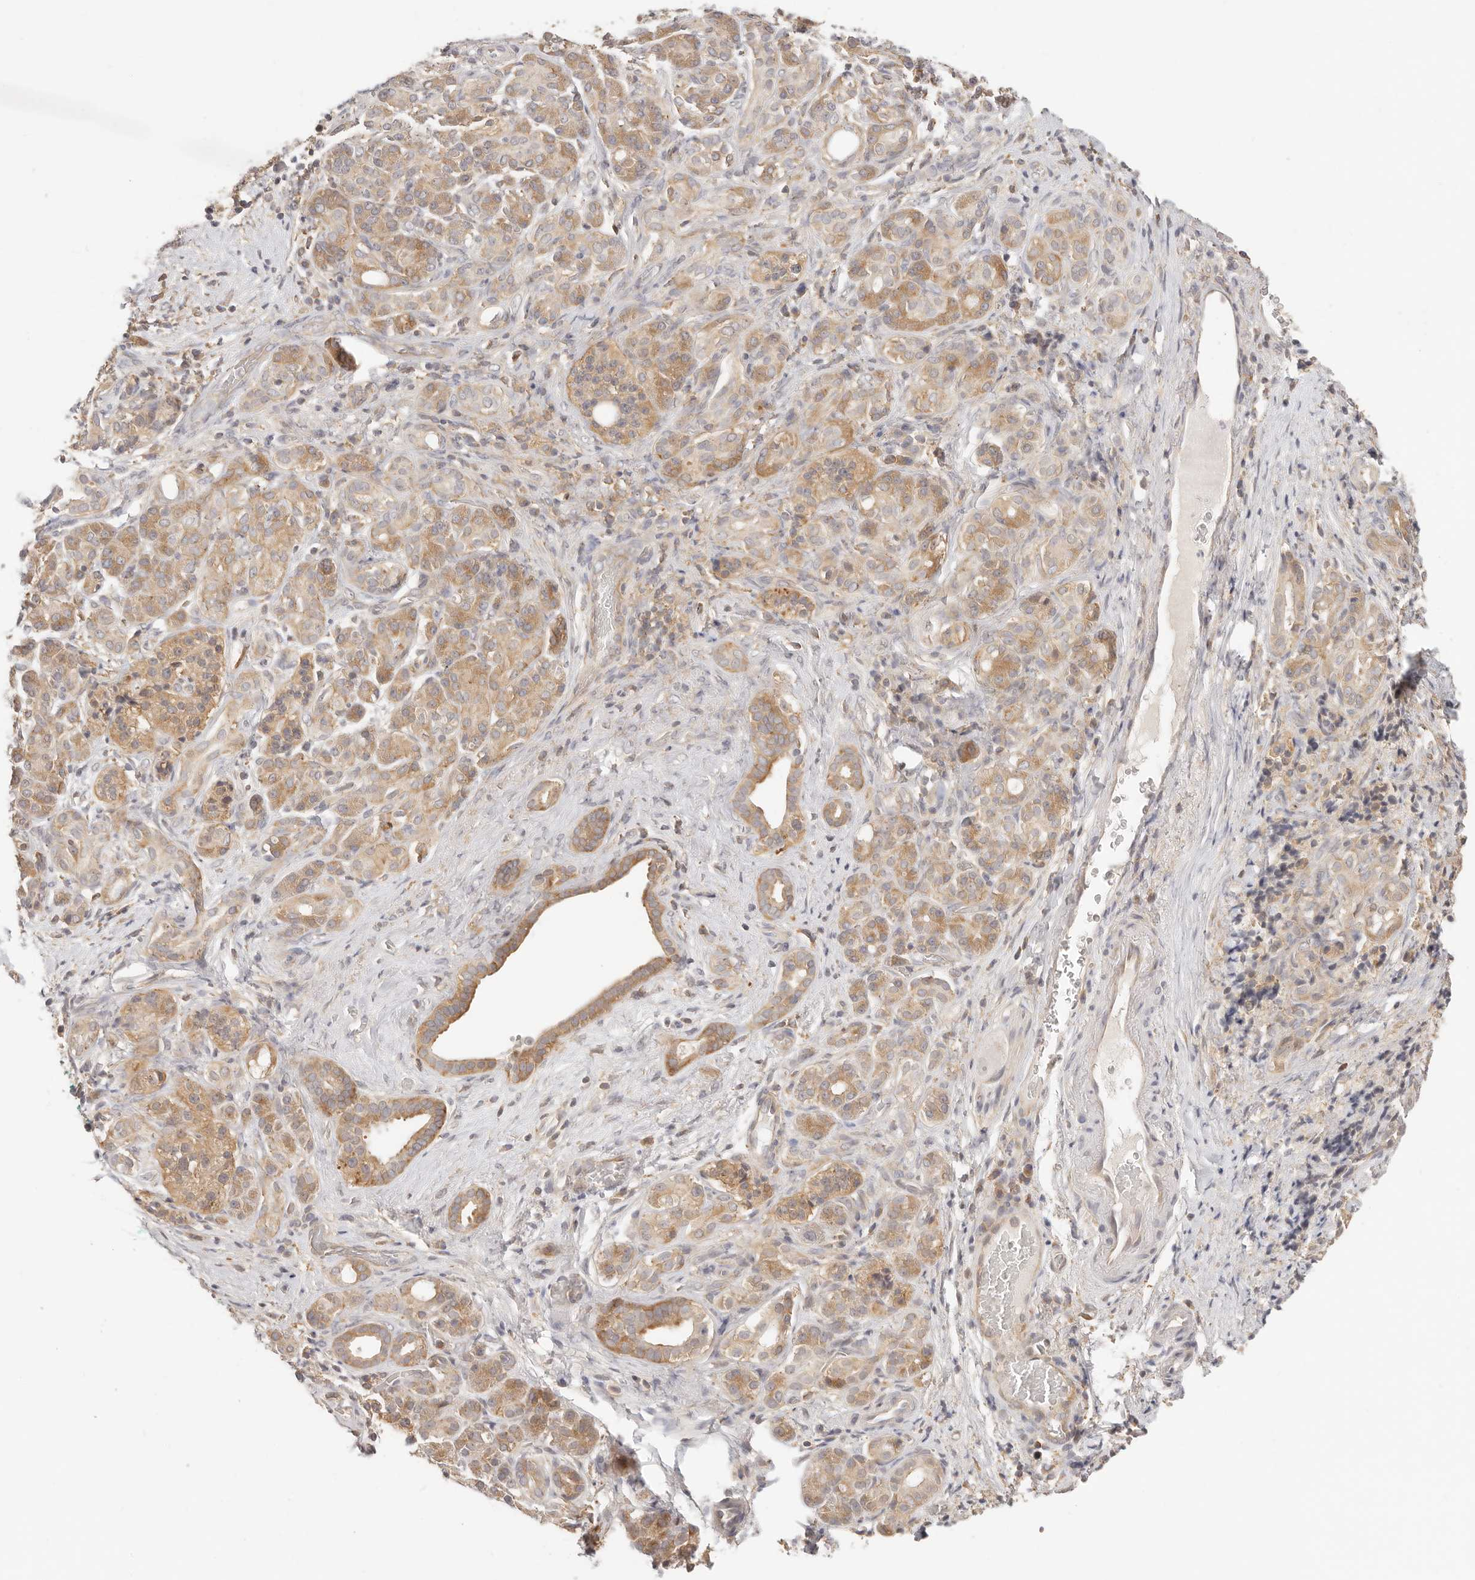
{"staining": {"intensity": "moderate", "quantity": ">75%", "location": "cytoplasmic/membranous"}, "tissue": "pancreatic cancer", "cell_type": "Tumor cells", "image_type": "cancer", "snomed": [{"axis": "morphology", "description": "Adenocarcinoma, NOS"}, {"axis": "topography", "description": "Pancreas"}], "caption": "There is medium levels of moderate cytoplasmic/membranous positivity in tumor cells of pancreatic cancer, as demonstrated by immunohistochemical staining (brown color).", "gene": "DTNBP1", "patient": {"sex": "male", "age": 78}}